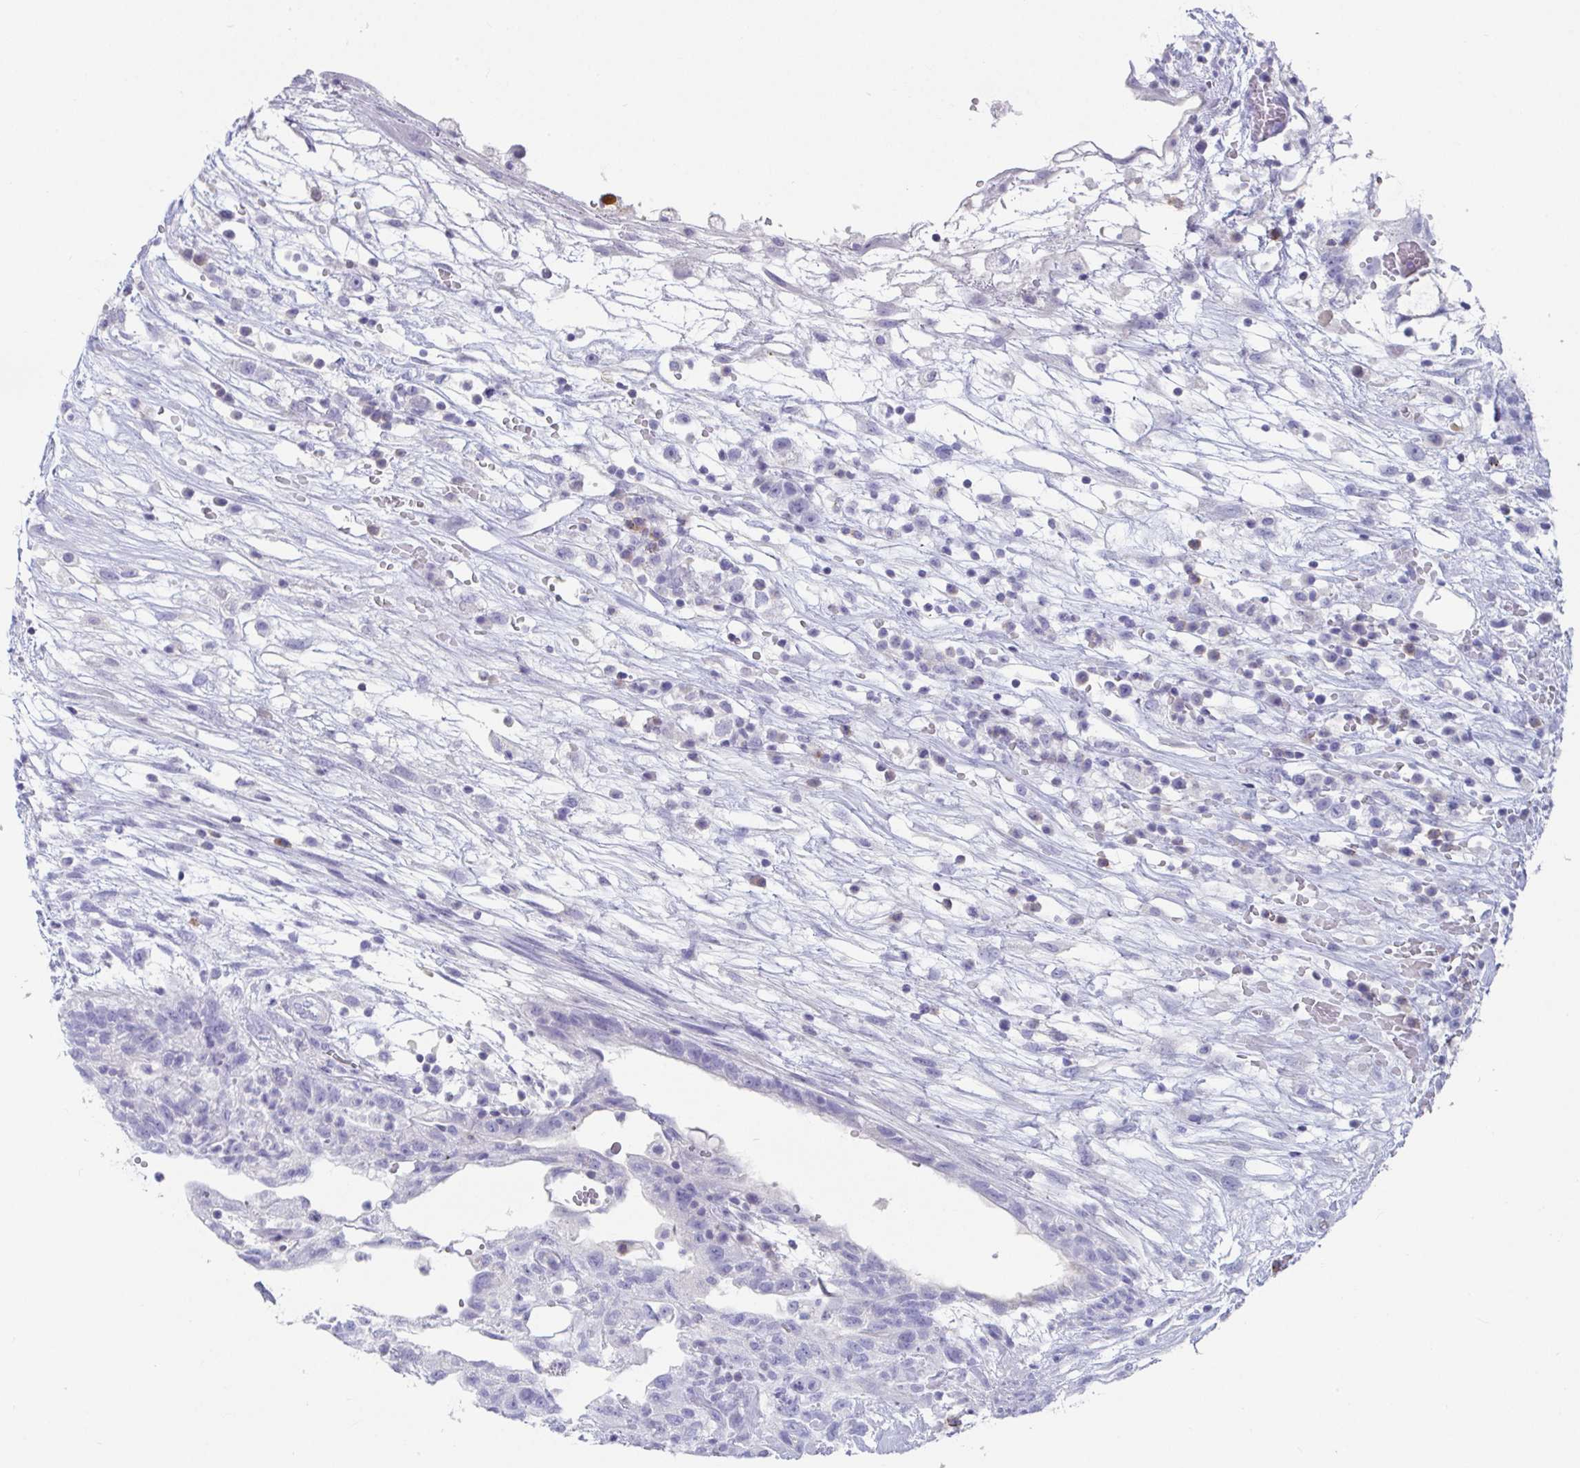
{"staining": {"intensity": "negative", "quantity": "none", "location": "none"}, "tissue": "testis cancer", "cell_type": "Tumor cells", "image_type": "cancer", "snomed": [{"axis": "morphology", "description": "Normal tissue, NOS"}, {"axis": "morphology", "description": "Carcinoma, Embryonal, NOS"}, {"axis": "topography", "description": "Testis"}], "caption": "Immunohistochemistry (IHC) histopathology image of testis cancer (embryonal carcinoma) stained for a protein (brown), which exhibits no expression in tumor cells.", "gene": "PLA2G1B", "patient": {"sex": "male", "age": 32}}